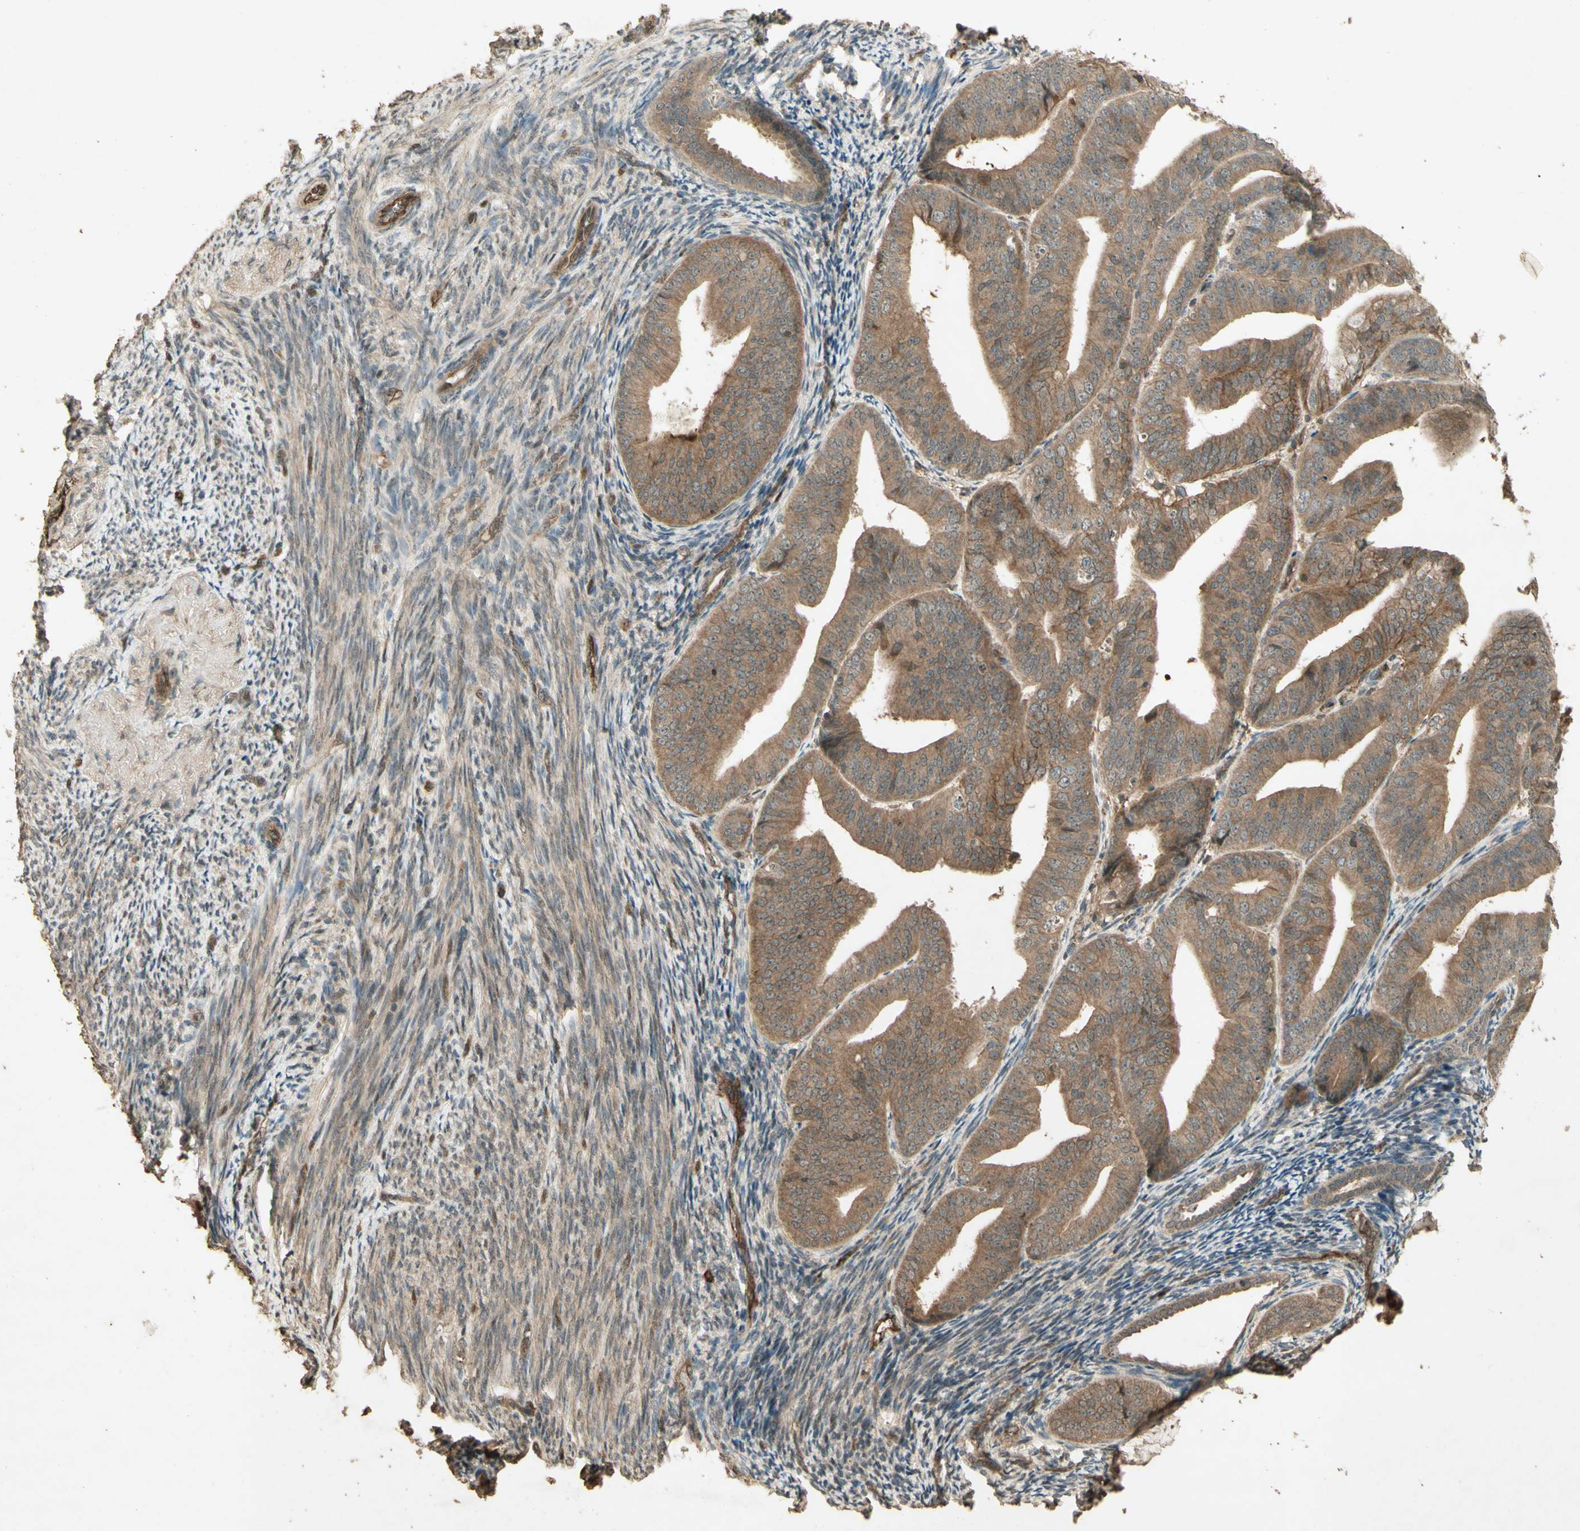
{"staining": {"intensity": "moderate", "quantity": ">75%", "location": "cytoplasmic/membranous"}, "tissue": "endometrial cancer", "cell_type": "Tumor cells", "image_type": "cancer", "snomed": [{"axis": "morphology", "description": "Adenocarcinoma, NOS"}, {"axis": "topography", "description": "Endometrium"}], "caption": "Immunohistochemistry image of human endometrial adenocarcinoma stained for a protein (brown), which exhibits medium levels of moderate cytoplasmic/membranous expression in approximately >75% of tumor cells.", "gene": "SMAD9", "patient": {"sex": "female", "age": 63}}